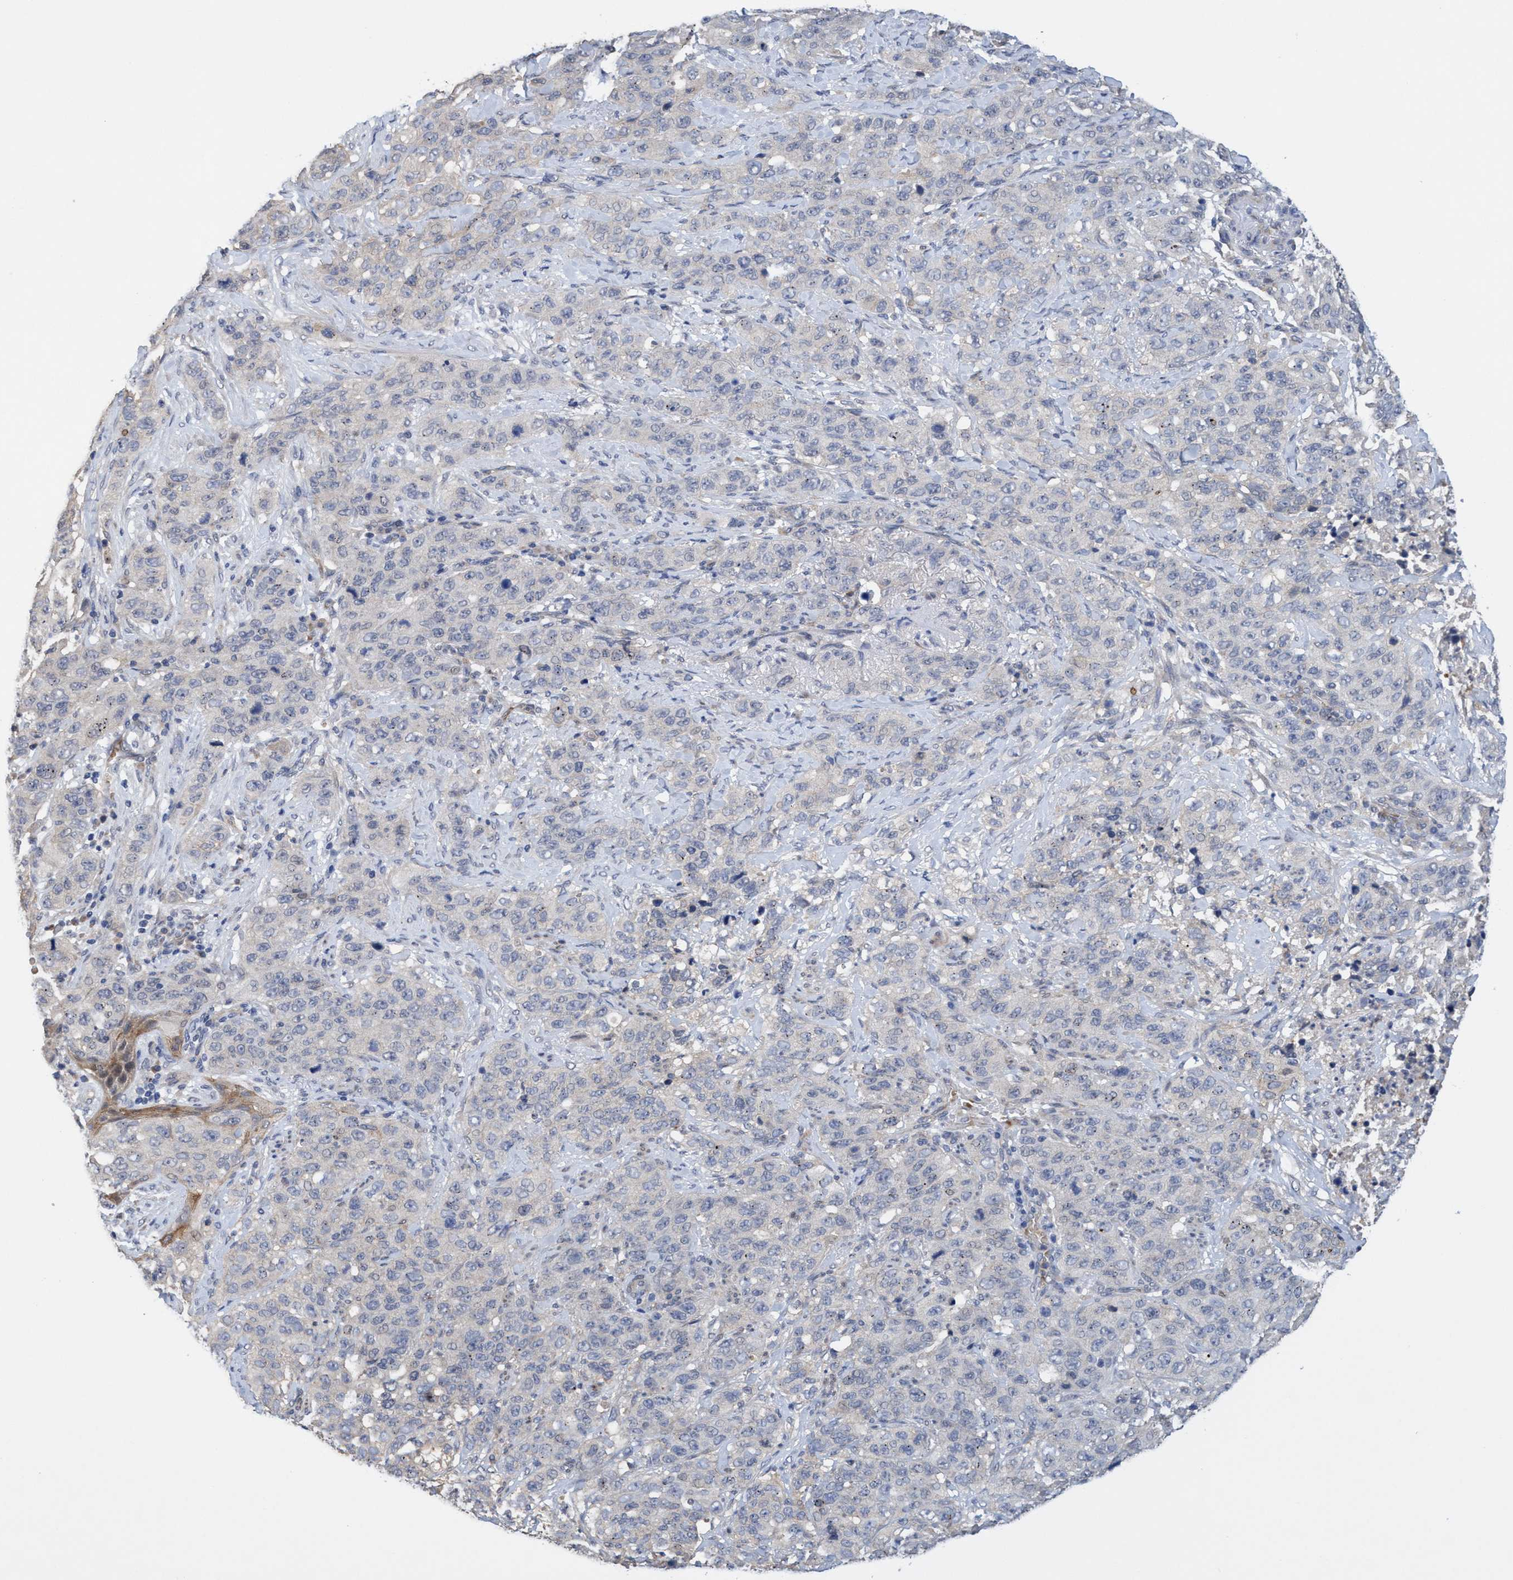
{"staining": {"intensity": "negative", "quantity": "none", "location": "none"}, "tissue": "stomach cancer", "cell_type": "Tumor cells", "image_type": "cancer", "snomed": [{"axis": "morphology", "description": "Adenocarcinoma, NOS"}, {"axis": "topography", "description": "Stomach"}], "caption": "Immunohistochemistry (IHC) photomicrograph of neoplastic tissue: adenocarcinoma (stomach) stained with DAB (3,3'-diaminobenzidine) reveals no significant protein positivity in tumor cells.", "gene": "SEMA4D", "patient": {"sex": "male", "age": 48}}